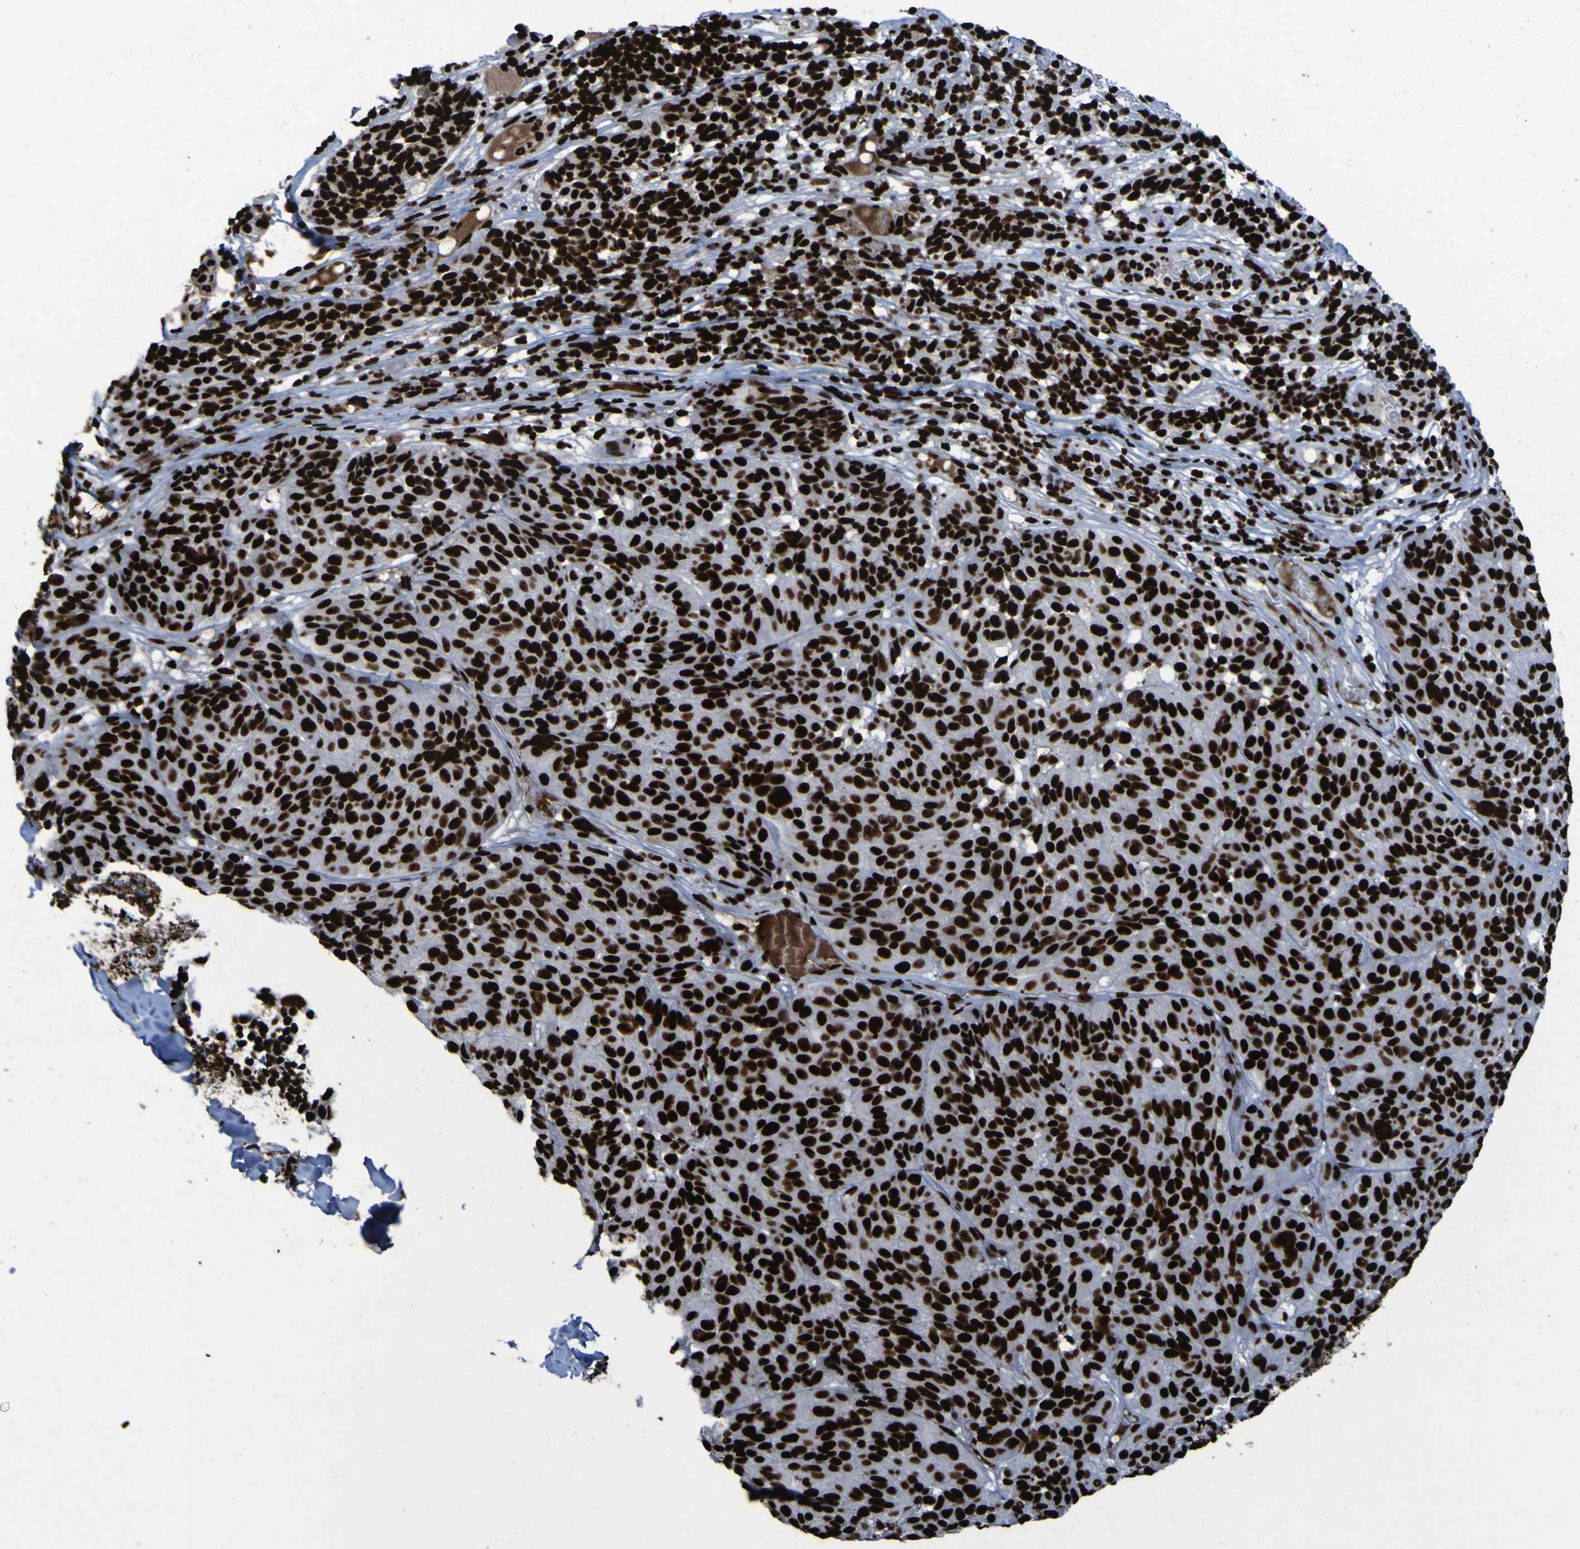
{"staining": {"intensity": "strong", "quantity": ">75%", "location": "nuclear"}, "tissue": "melanoma", "cell_type": "Tumor cells", "image_type": "cancer", "snomed": [{"axis": "morphology", "description": "Malignant melanoma, NOS"}, {"axis": "topography", "description": "Skin"}], "caption": "Malignant melanoma was stained to show a protein in brown. There is high levels of strong nuclear staining in approximately >75% of tumor cells.", "gene": "NPM1", "patient": {"sex": "female", "age": 46}}